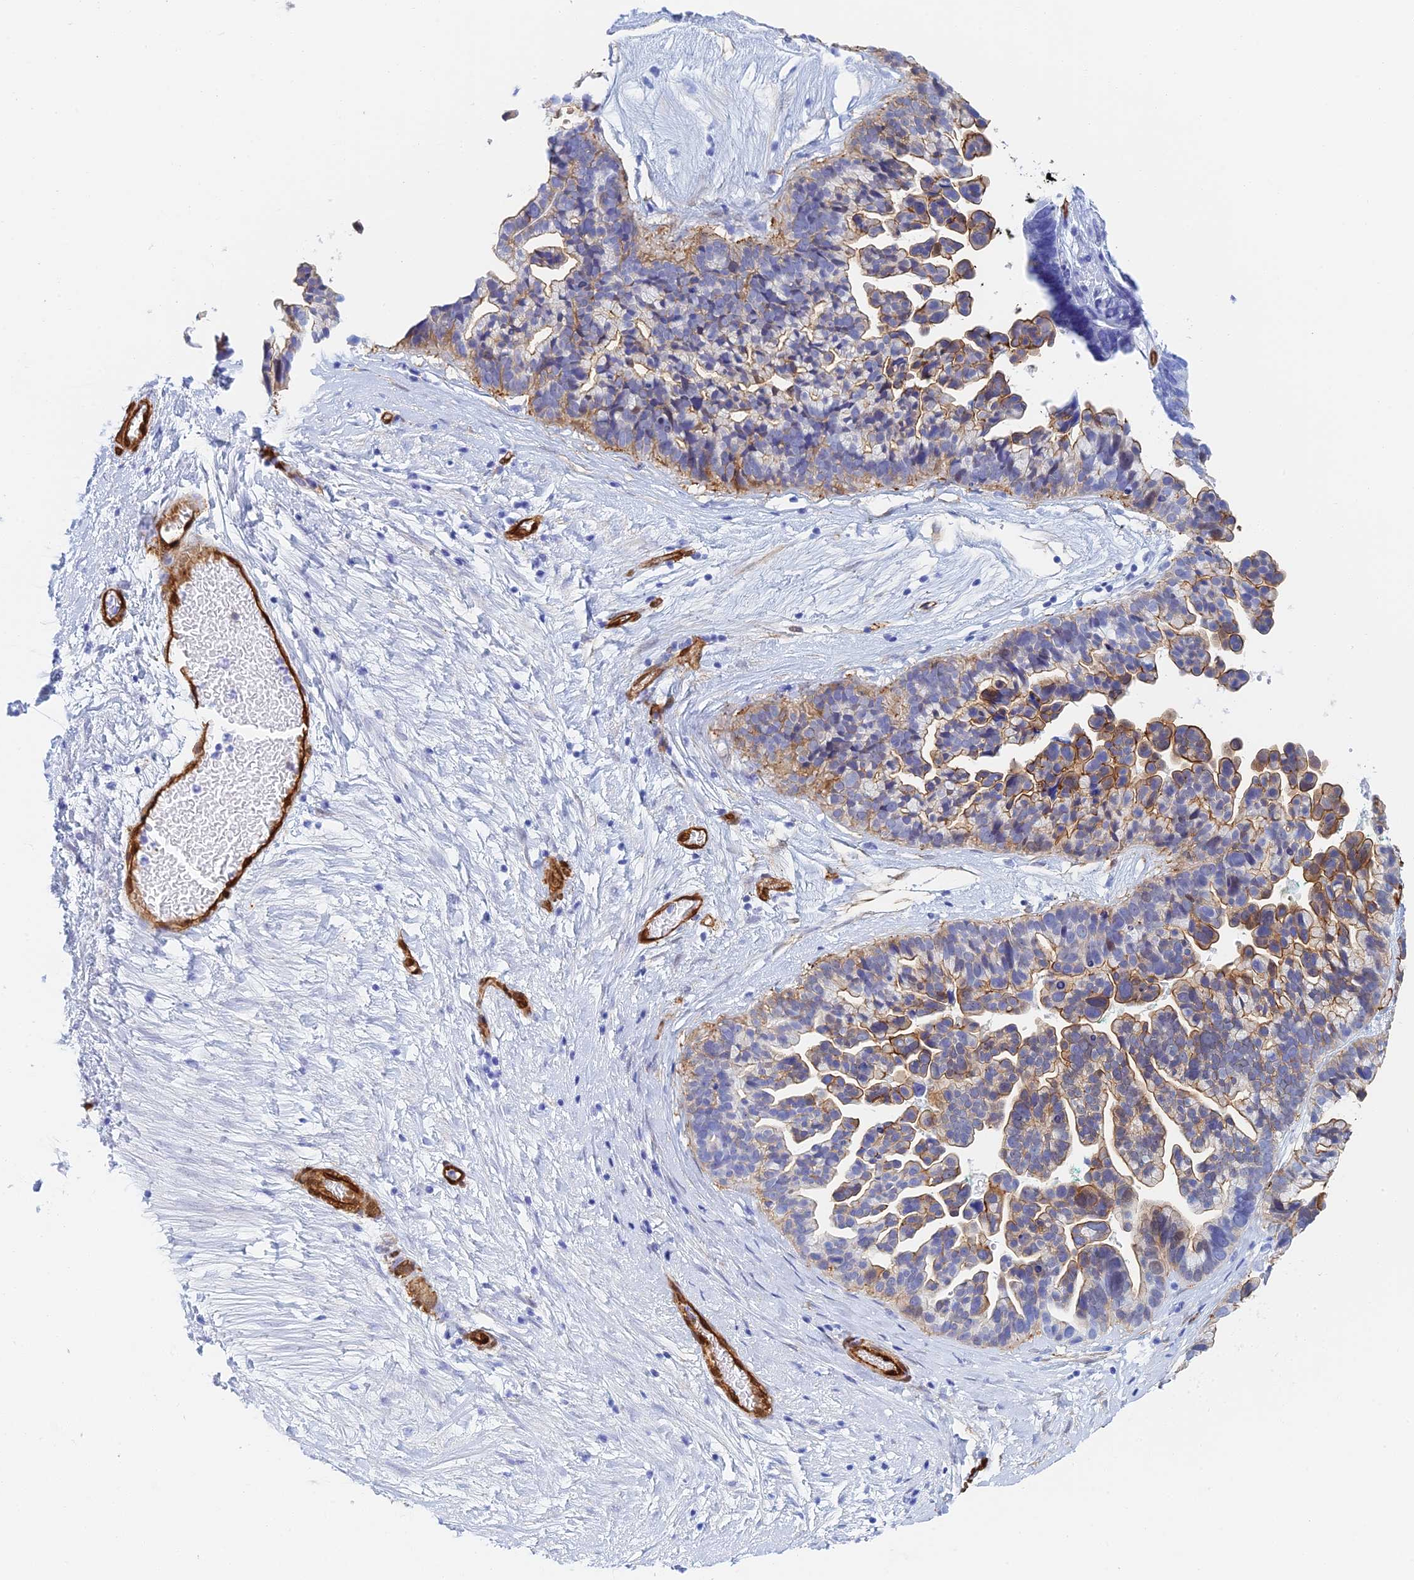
{"staining": {"intensity": "moderate", "quantity": "25%-75%", "location": "cytoplasmic/membranous"}, "tissue": "ovarian cancer", "cell_type": "Tumor cells", "image_type": "cancer", "snomed": [{"axis": "morphology", "description": "Cystadenocarcinoma, serous, NOS"}, {"axis": "topography", "description": "Ovary"}], "caption": "Tumor cells display medium levels of moderate cytoplasmic/membranous positivity in about 25%-75% of cells in human ovarian serous cystadenocarcinoma.", "gene": "CRIP2", "patient": {"sex": "female", "age": 56}}